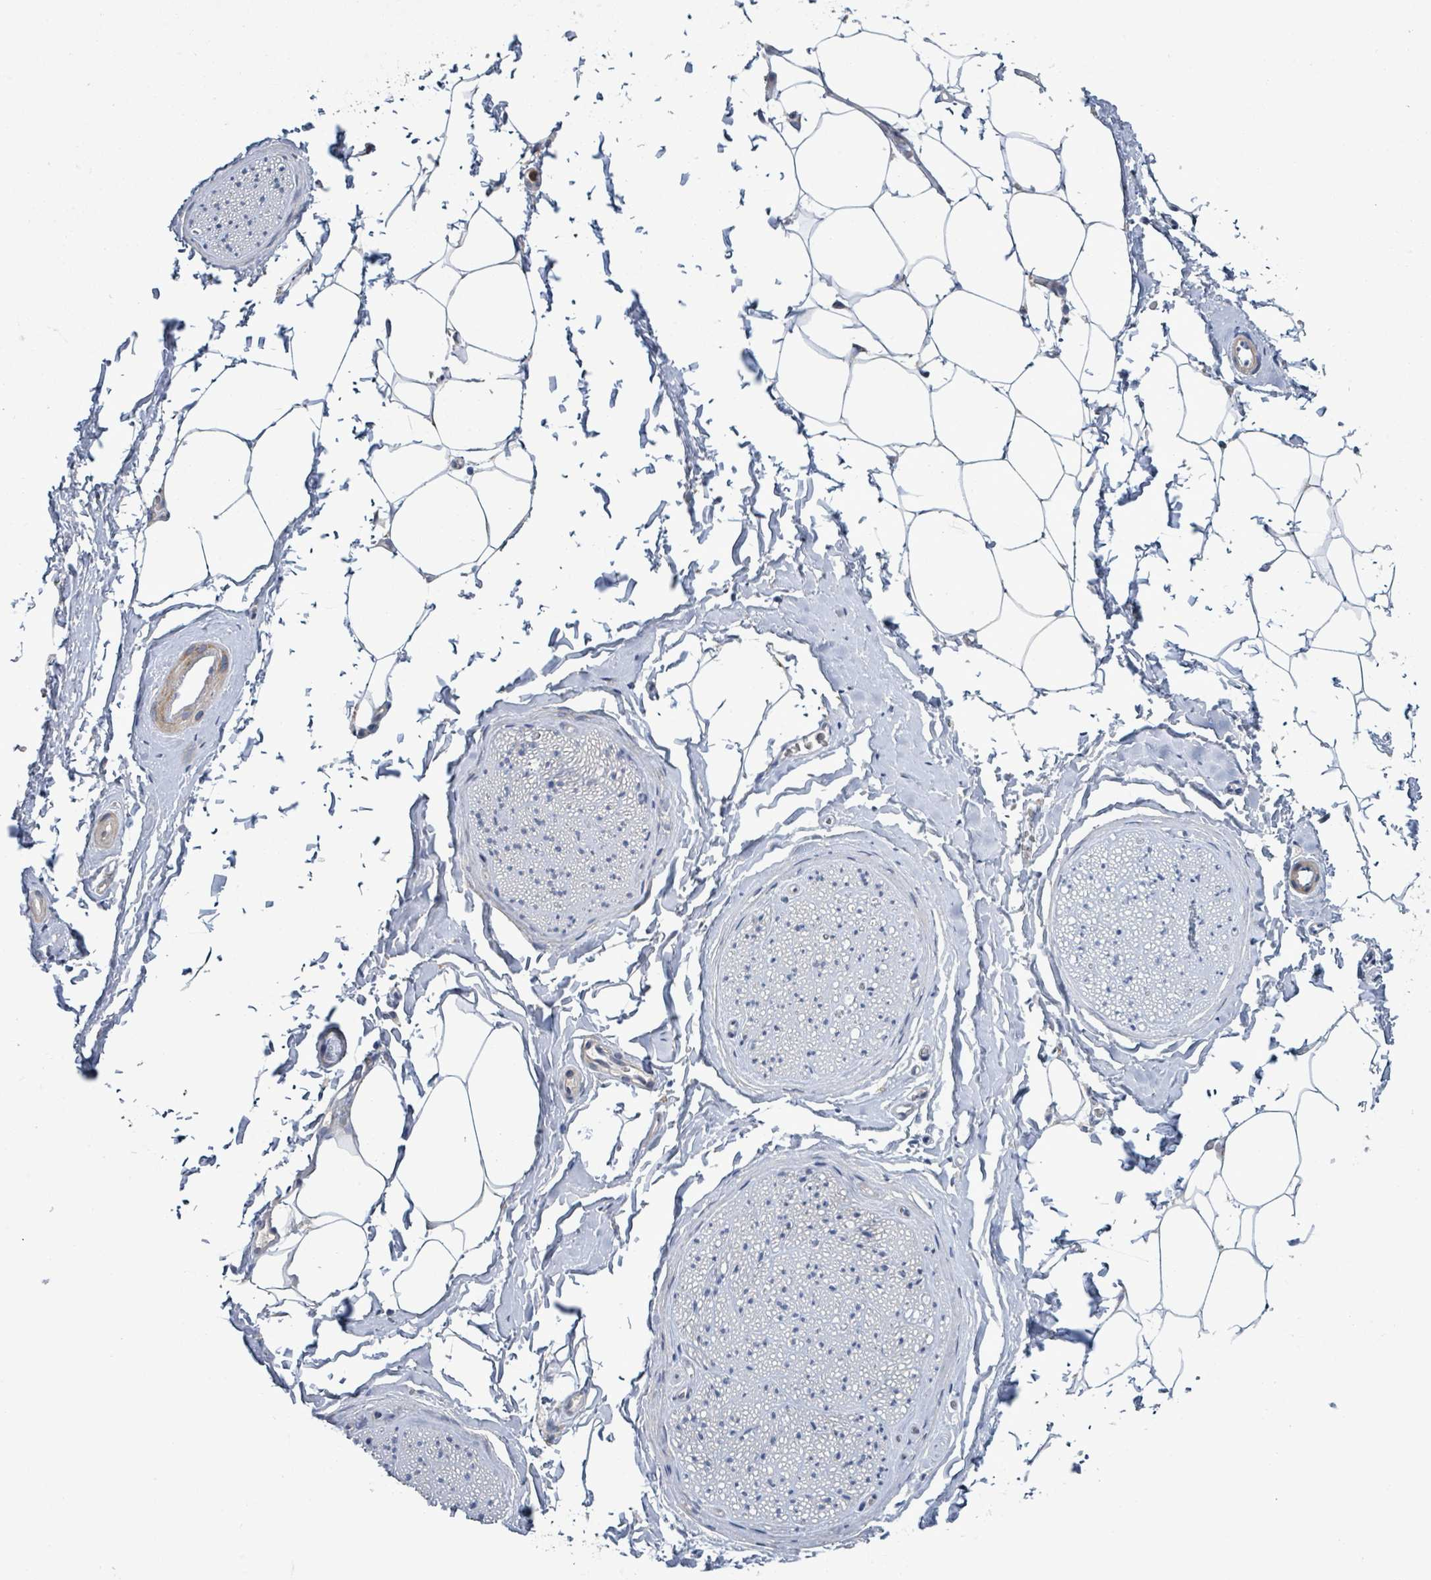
{"staining": {"intensity": "negative", "quantity": "none", "location": "none"}, "tissue": "adipose tissue", "cell_type": "Adipocytes", "image_type": "normal", "snomed": [{"axis": "morphology", "description": "Normal tissue, NOS"}, {"axis": "morphology", "description": "Adenocarcinoma, High grade"}, {"axis": "topography", "description": "Prostate"}, {"axis": "topography", "description": "Peripheral nerve tissue"}], "caption": "Immunohistochemical staining of normal adipose tissue shows no significant expression in adipocytes.", "gene": "SLIT3", "patient": {"sex": "male", "age": 68}}